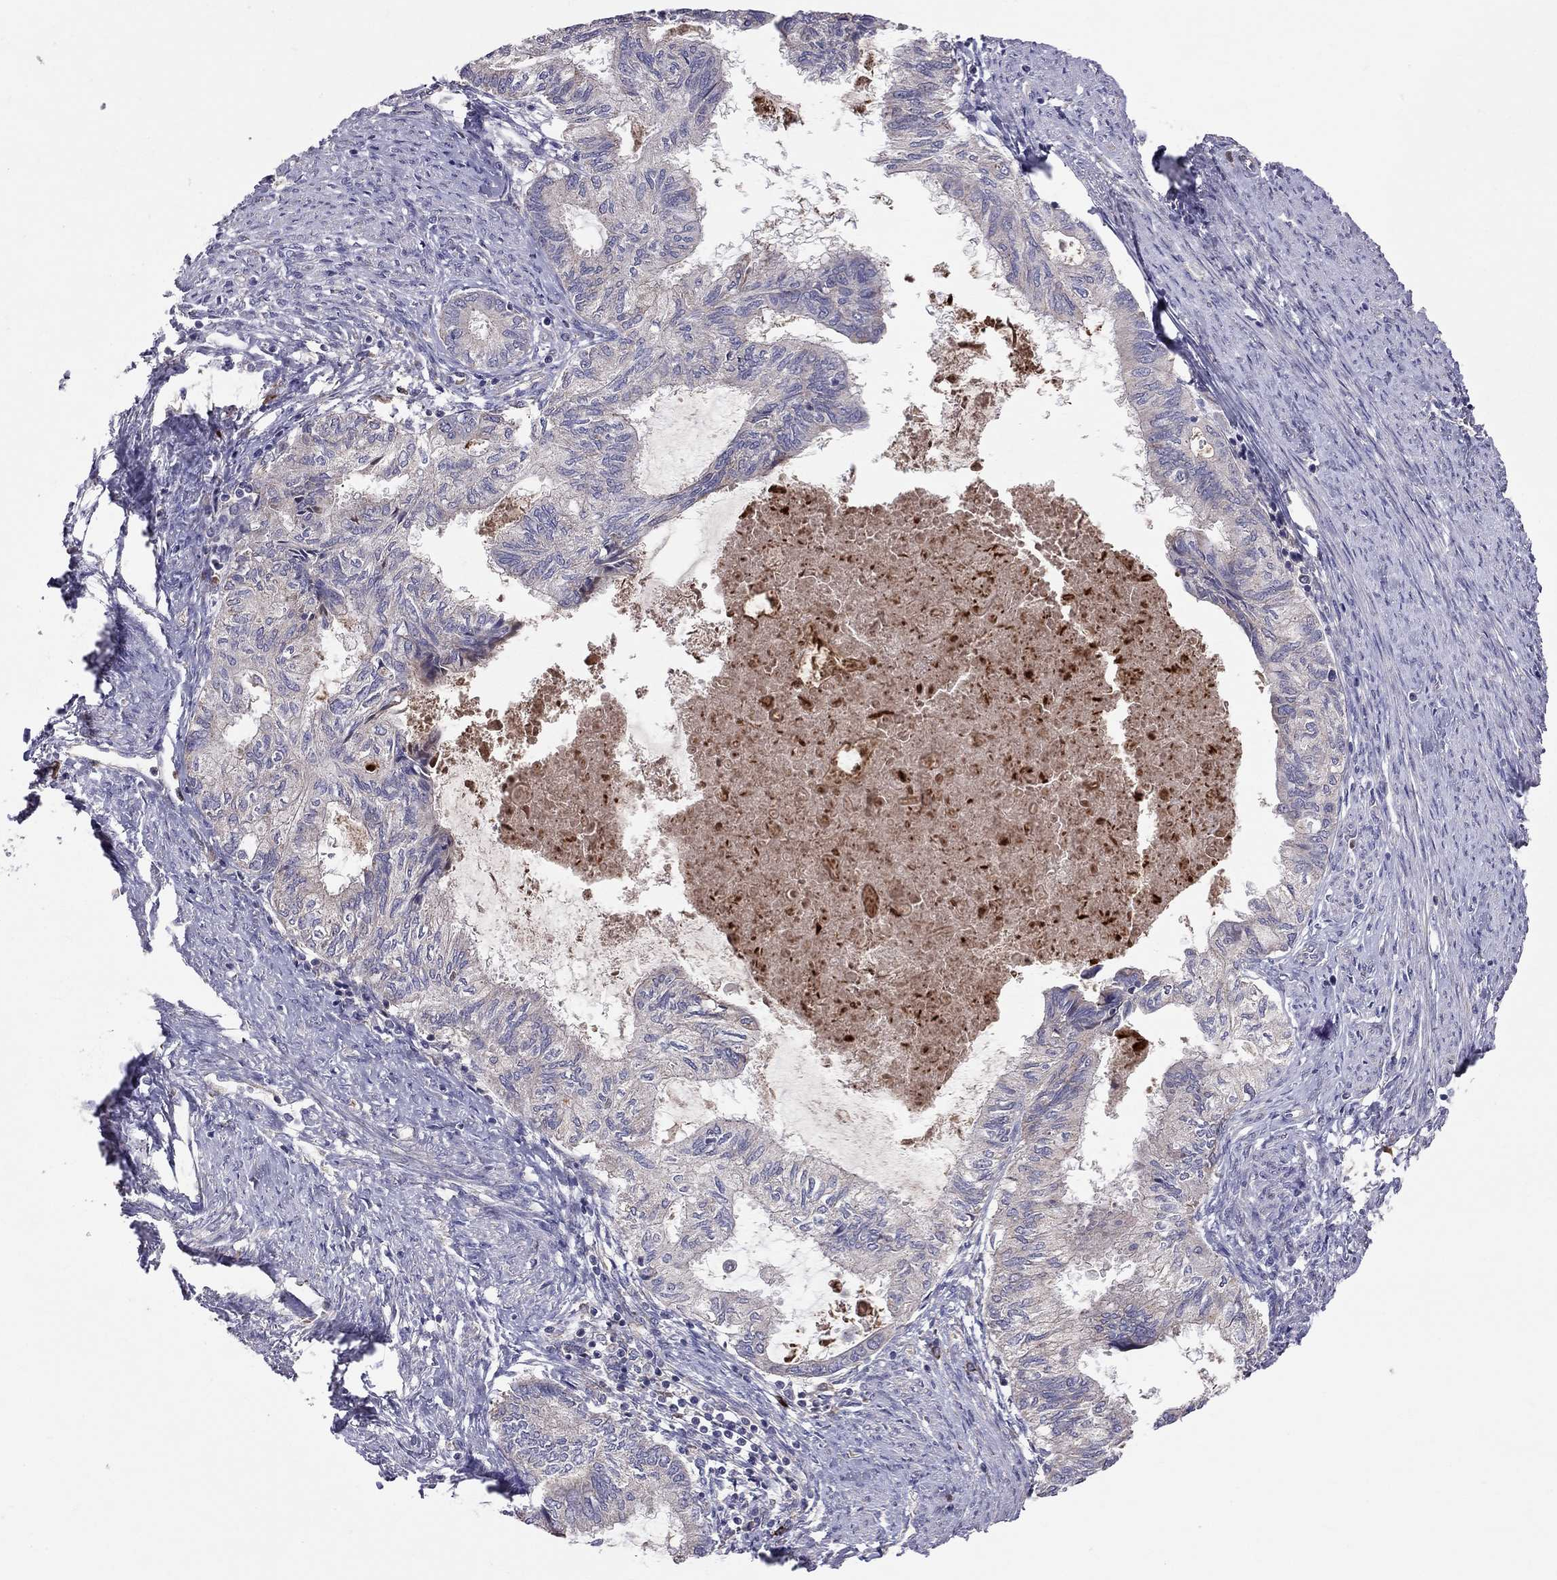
{"staining": {"intensity": "weak", "quantity": "<25%", "location": "cytoplasmic/membranous"}, "tissue": "endometrial cancer", "cell_type": "Tumor cells", "image_type": "cancer", "snomed": [{"axis": "morphology", "description": "Adenocarcinoma, NOS"}, {"axis": "topography", "description": "Endometrium"}], "caption": "The image reveals no staining of tumor cells in endometrial adenocarcinoma. (DAB (3,3'-diaminobenzidine) immunohistochemistry (IHC) visualized using brightfield microscopy, high magnification).", "gene": "PIK3CG", "patient": {"sex": "female", "age": 86}}